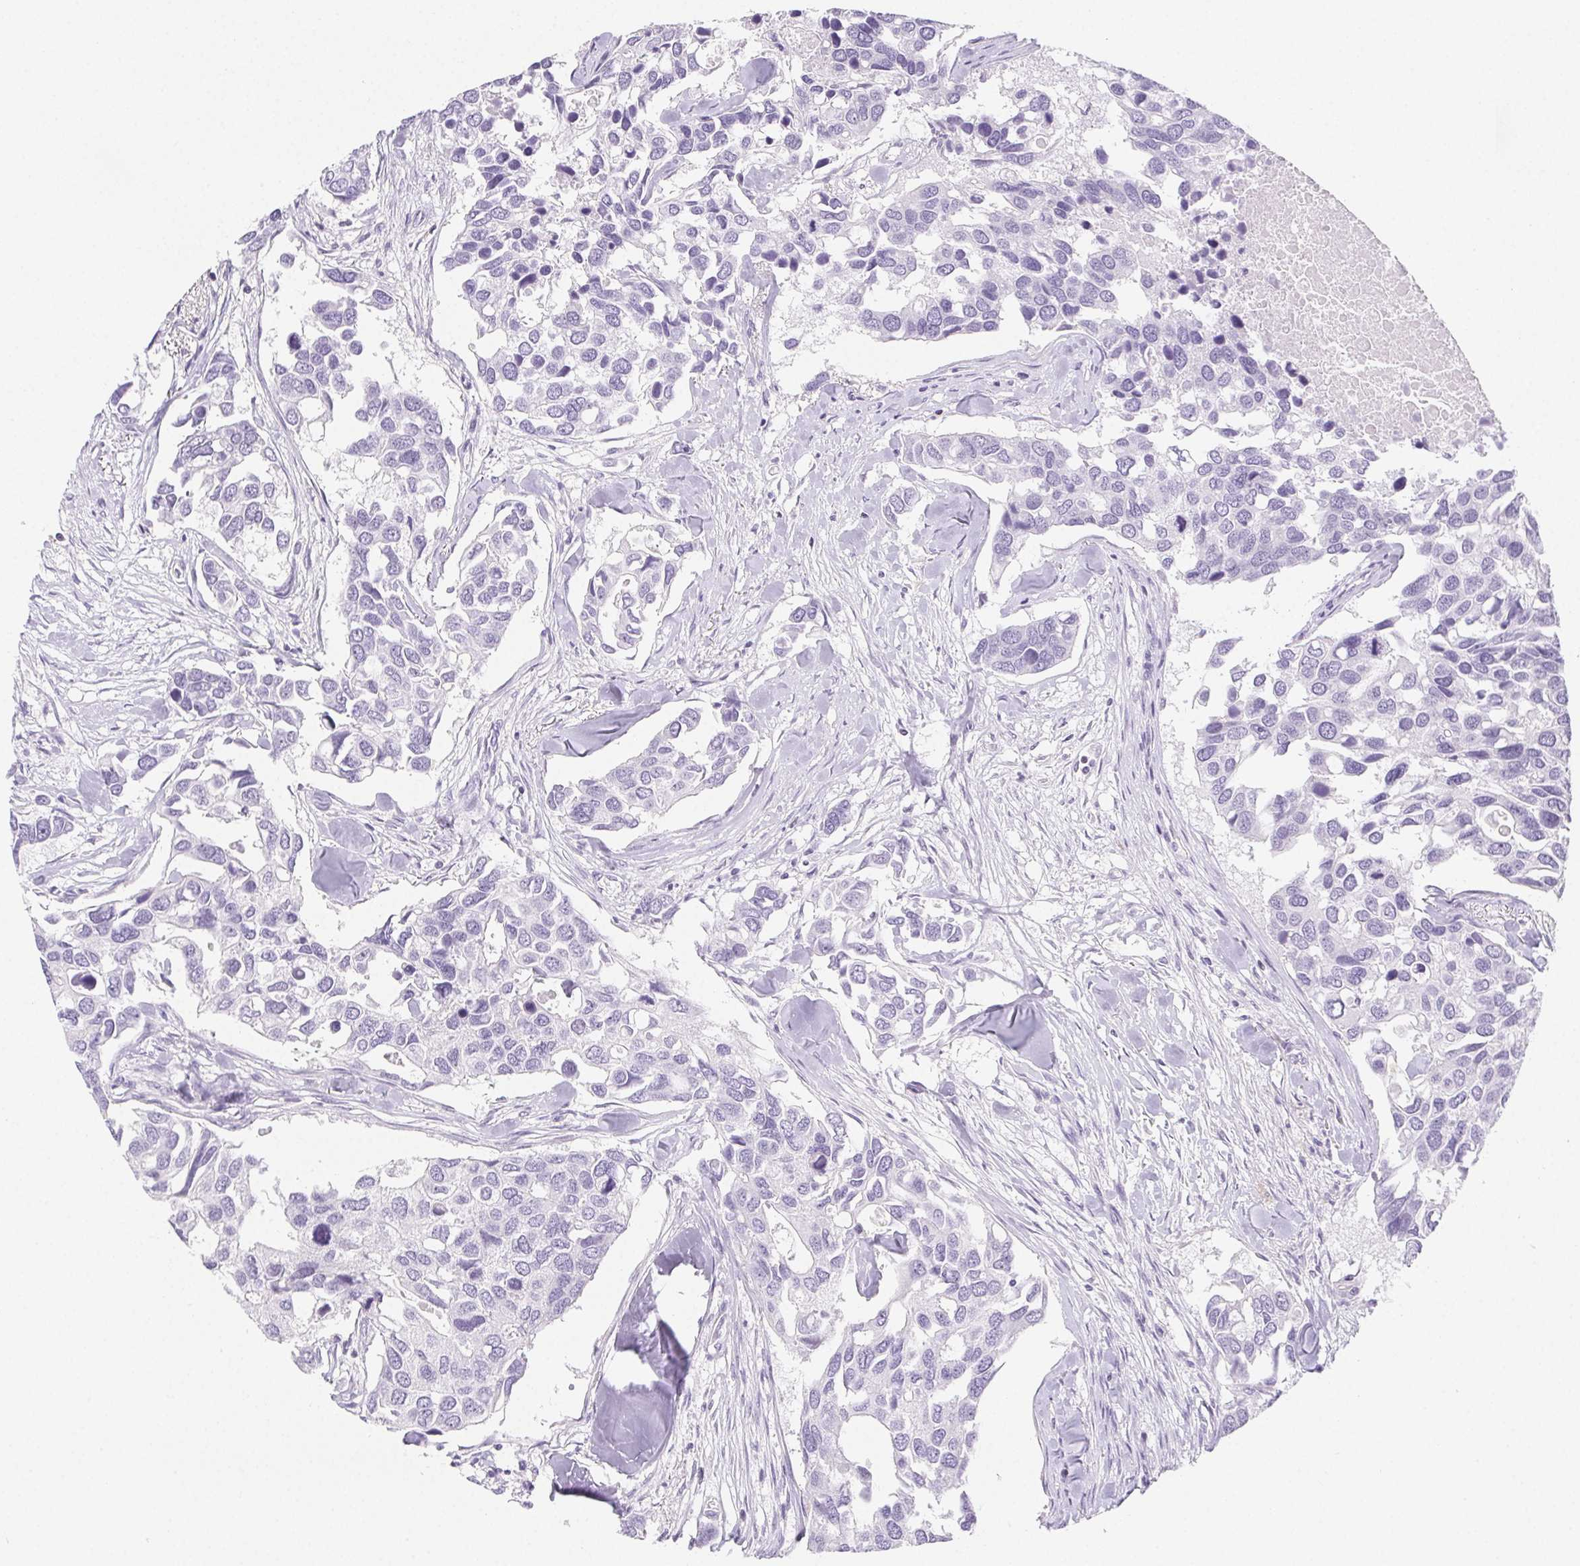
{"staining": {"intensity": "negative", "quantity": "none", "location": "none"}, "tissue": "breast cancer", "cell_type": "Tumor cells", "image_type": "cancer", "snomed": [{"axis": "morphology", "description": "Duct carcinoma"}, {"axis": "topography", "description": "Breast"}], "caption": "Tumor cells show no significant expression in breast cancer.", "gene": "BEND2", "patient": {"sex": "female", "age": 83}}